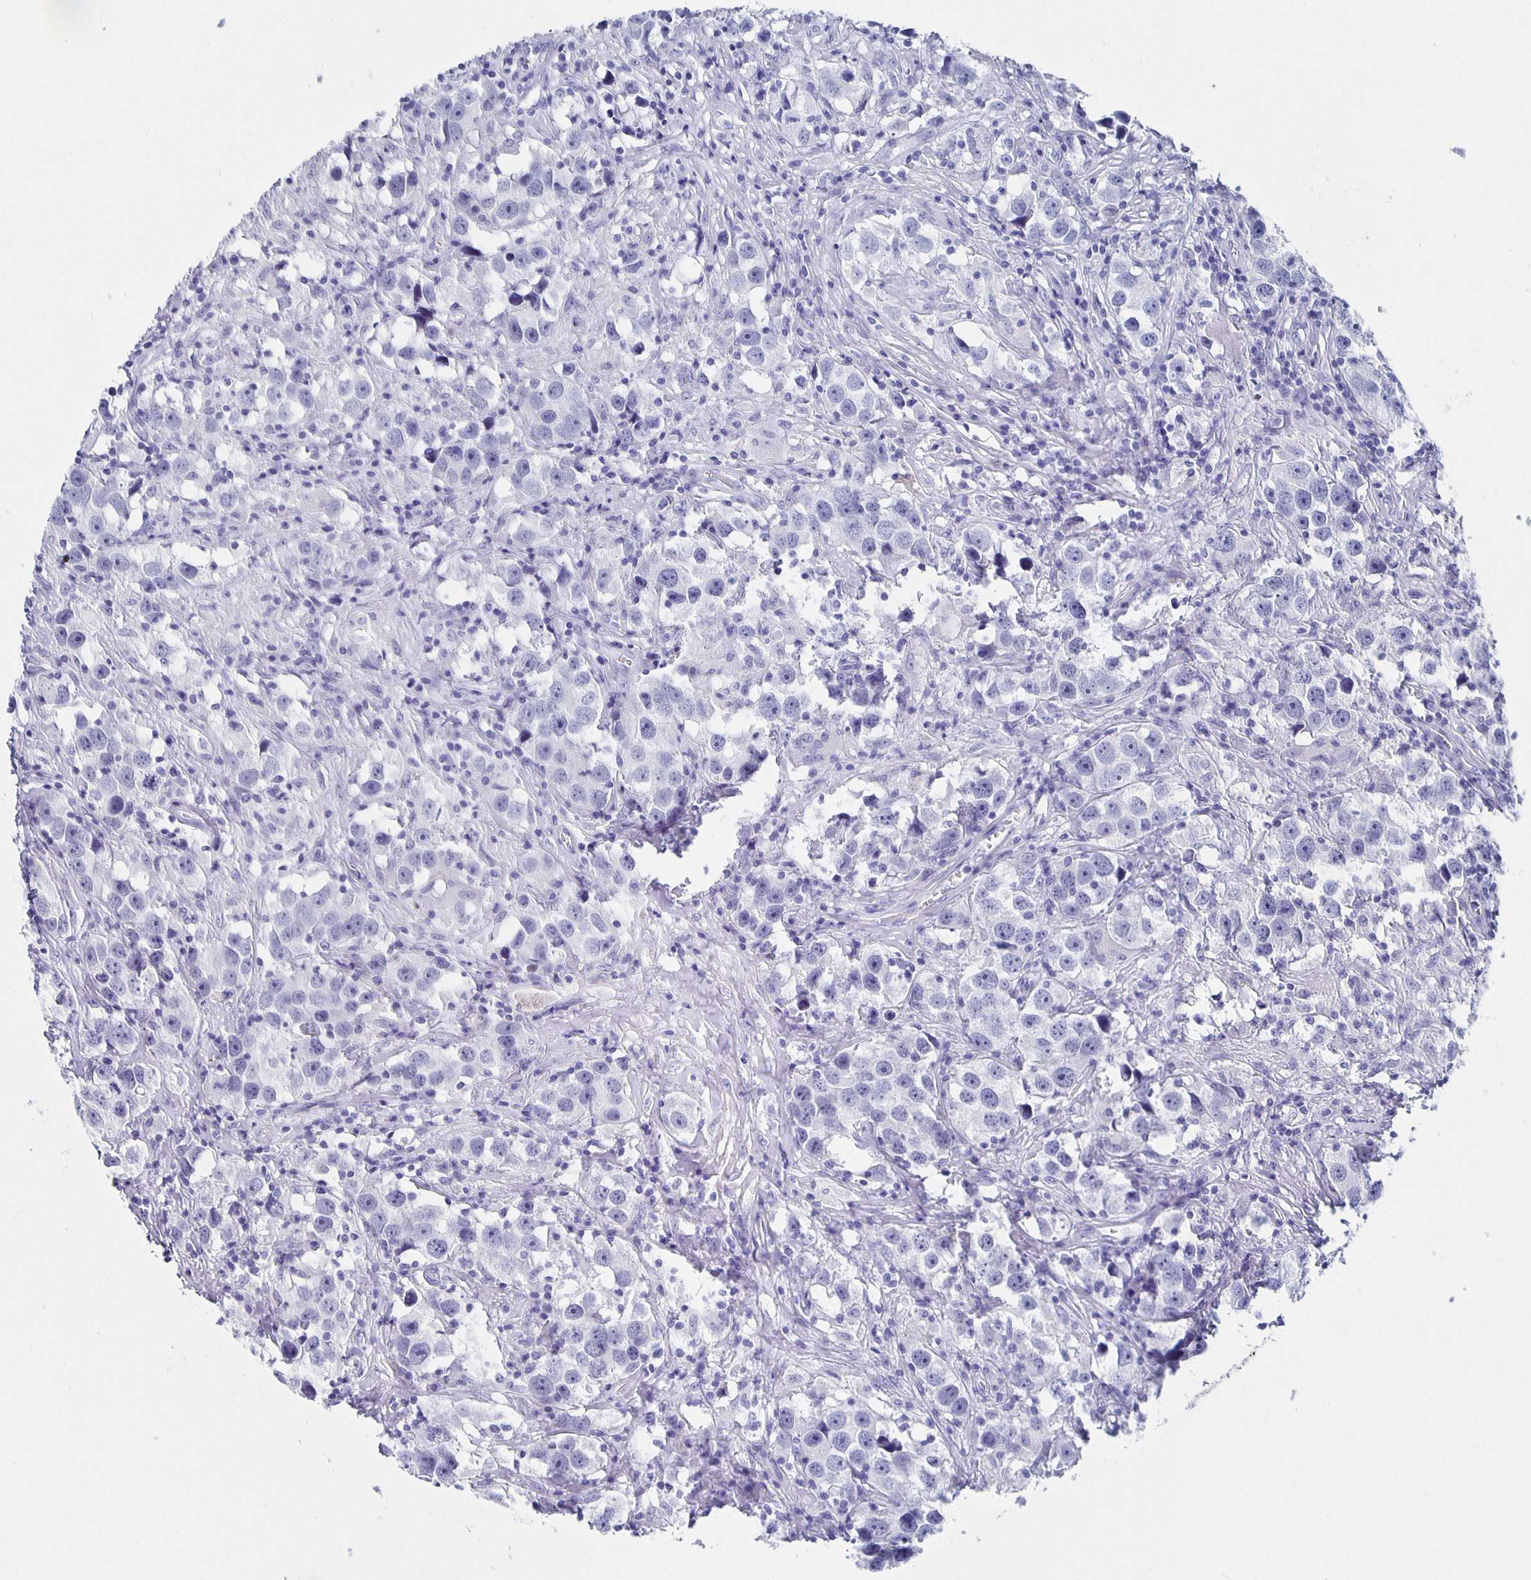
{"staining": {"intensity": "negative", "quantity": "none", "location": "none"}, "tissue": "testis cancer", "cell_type": "Tumor cells", "image_type": "cancer", "snomed": [{"axis": "morphology", "description": "Seminoma, NOS"}, {"axis": "topography", "description": "Testis"}], "caption": "Tumor cells show no significant protein staining in testis cancer (seminoma).", "gene": "SLC34A2", "patient": {"sex": "male", "age": 49}}